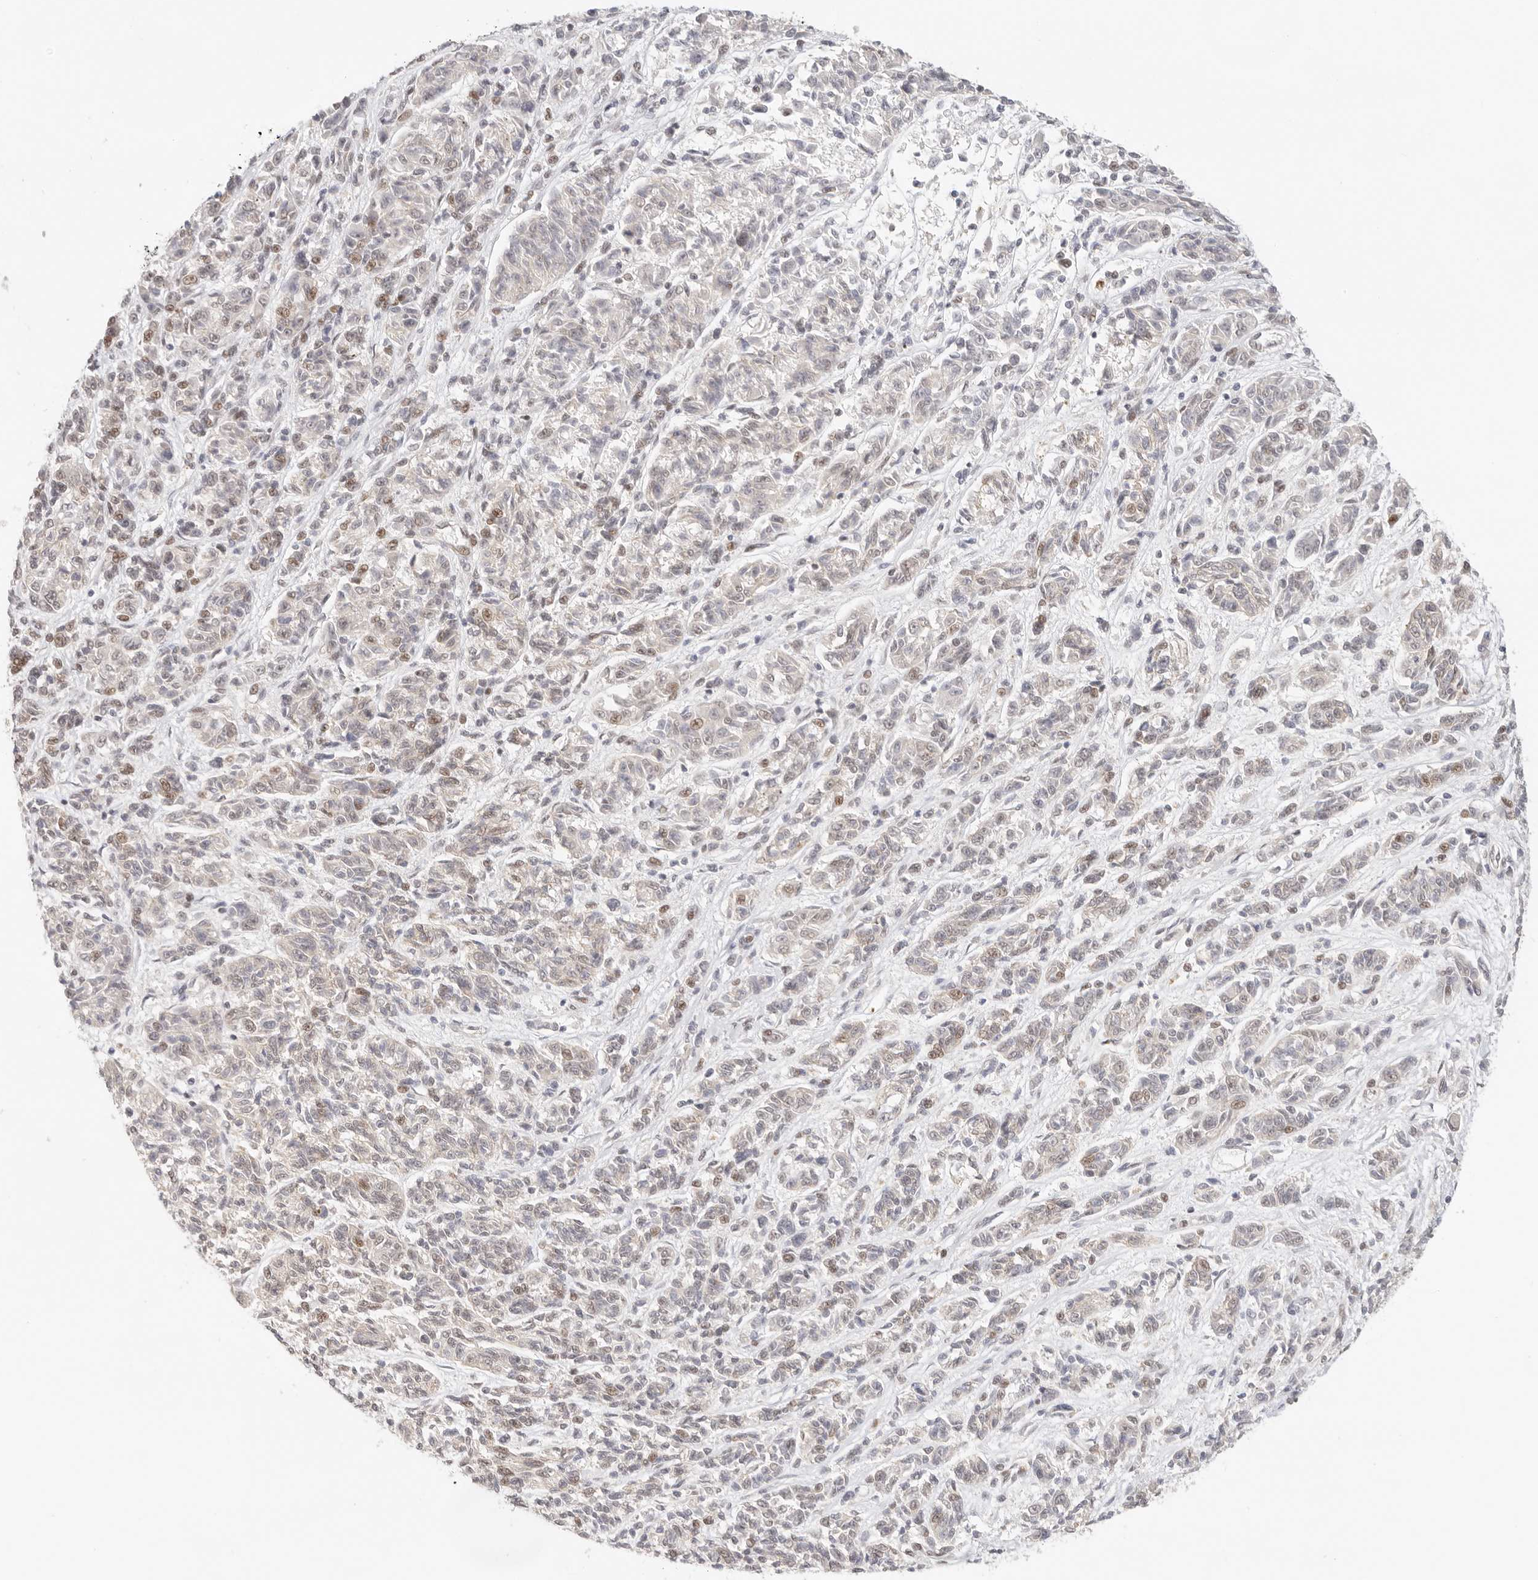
{"staining": {"intensity": "weak", "quantity": "<25%", "location": "nuclear"}, "tissue": "melanoma", "cell_type": "Tumor cells", "image_type": "cancer", "snomed": [{"axis": "morphology", "description": "Malignant melanoma, NOS"}, {"axis": "topography", "description": "Skin"}], "caption": "Micrograph shows no significant protein expression in tumor cells of melanoma. (Stains: DAB (3,3'-diaminobenzidine) immunohistochemistry with hematoxylin counter stain, Microscopy: brightfield microscopy at high magnification).", "gene": "HOXC5", "patient": {"sex": "male", "age": 53}}